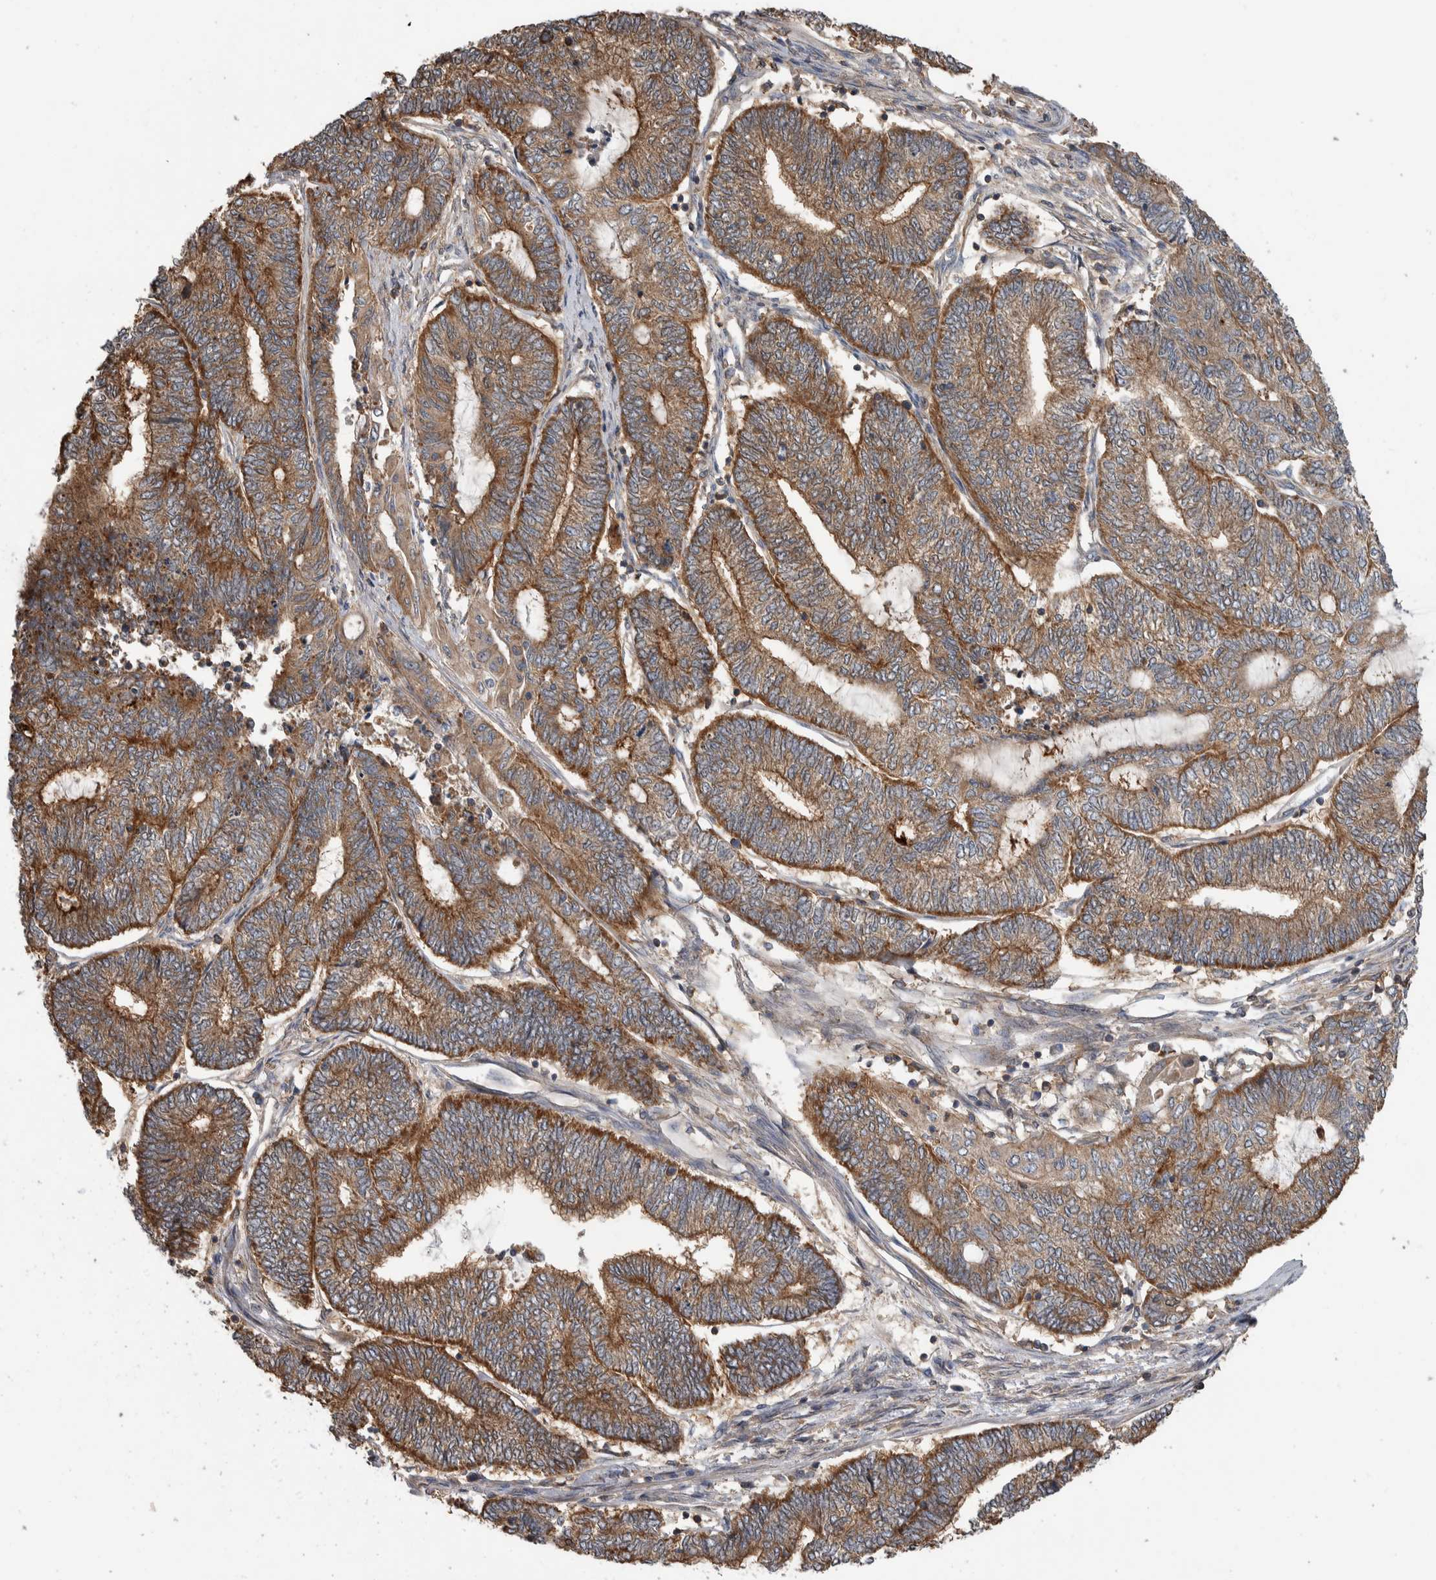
{"staining": {"intensity": "weak", "quantity": ">75%", "location": "cytoplasmic/membranous"}, "tissue": "endometrial cancer", "cell_type": "Tumor cells", "image_type": "cancer", "snomed": [{"axis": "morphology", "description": "Adenocarcinoma, NOS"}, {"axis": "topography", "description": "Uterus"}, {"axis": "topography", "description": "Endometrium"}], "caption": "This is a histology image of IHC staining of endometrial adenocarcinoma, which shows weak staining in the cytoplasmic/membranous of tumor cells.", "gene": "SDCBP", "patient": {"sex": "female", "age": 70}}